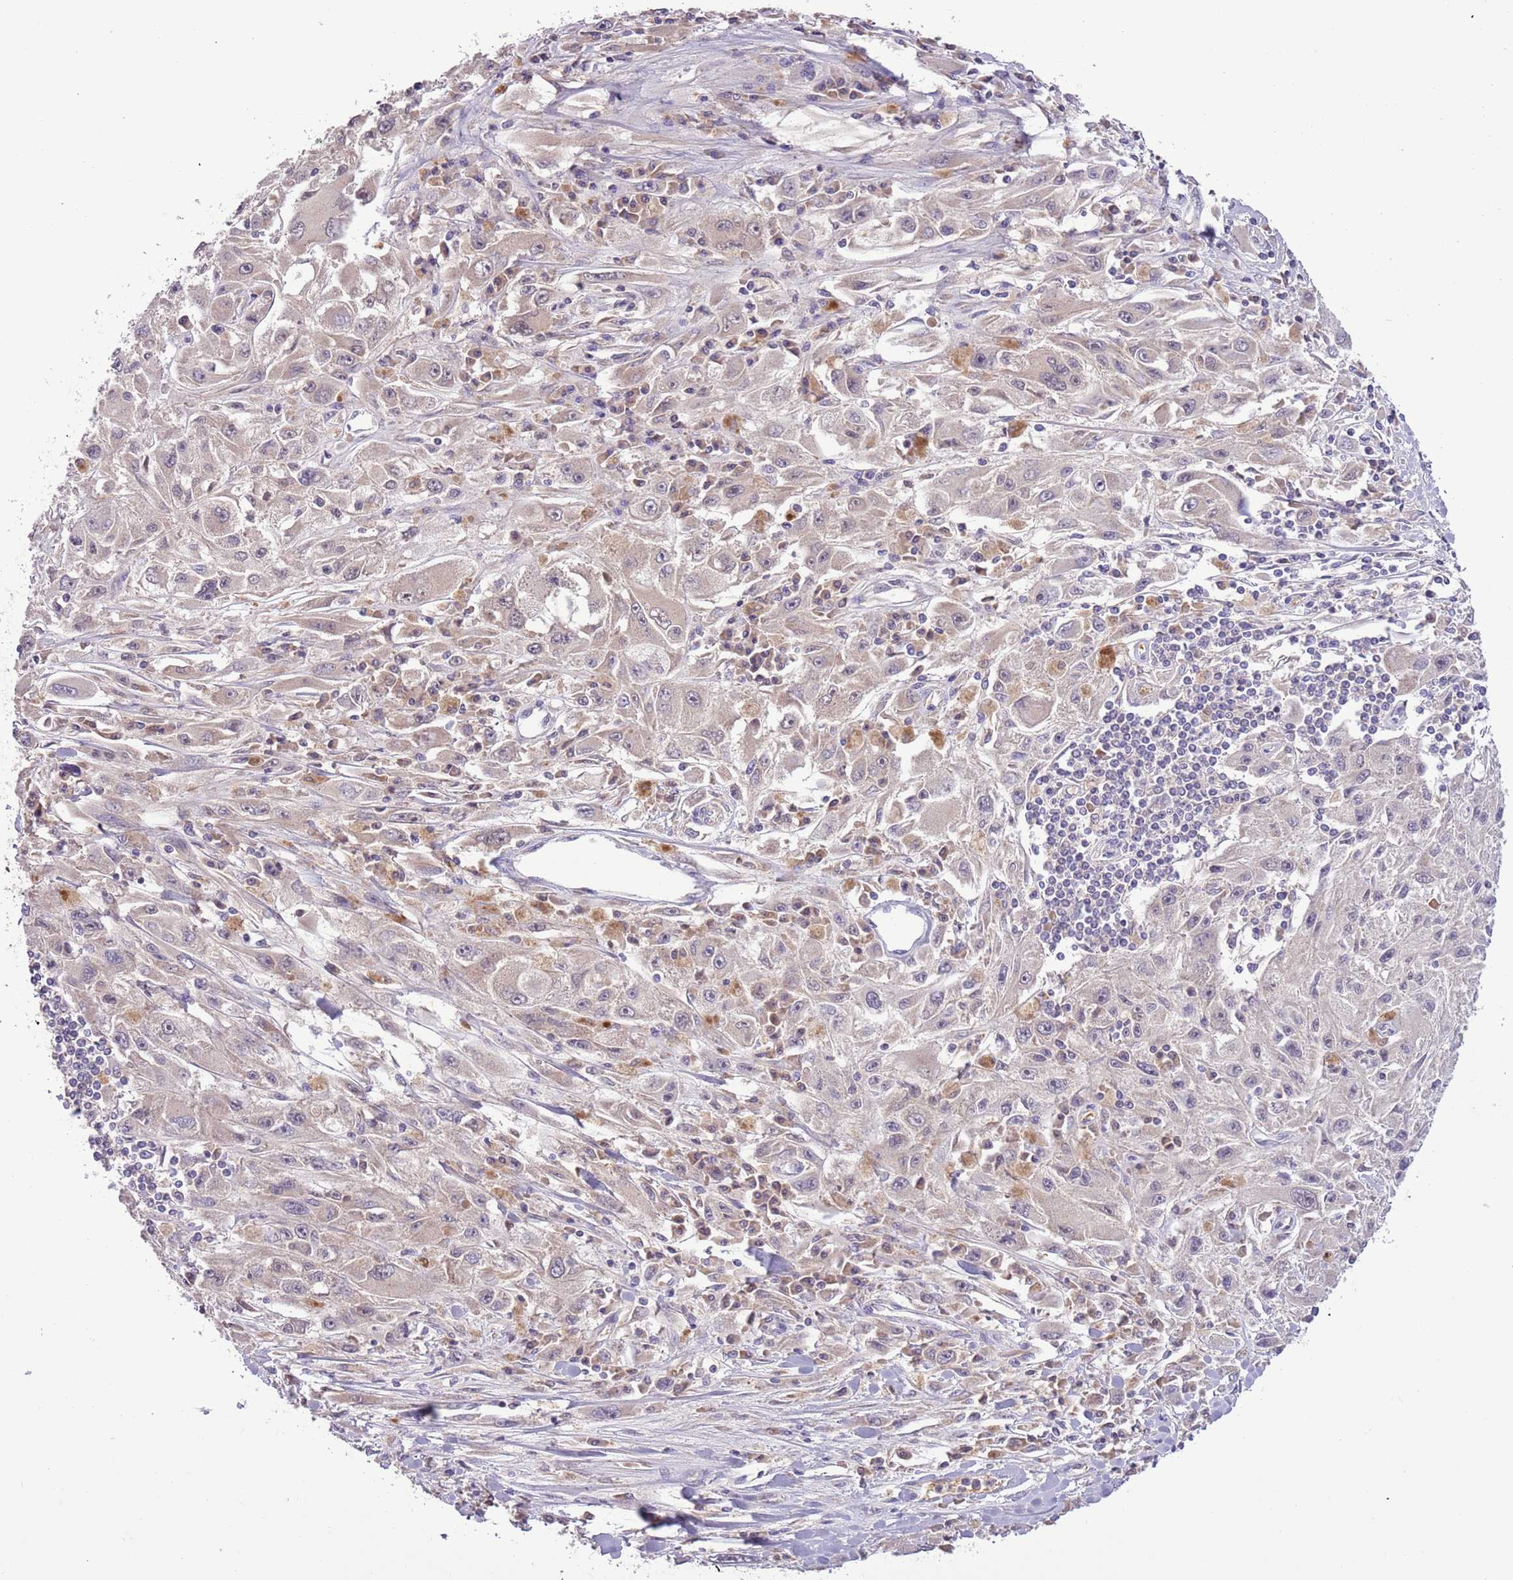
{"staining": {"intensity": "weak", "quantity": "<25%", "location": "cytoplasmic/membranous"}, "tissue": "melanoma", "cell_type": "Tumor cells", "image_type": "cancer", "snomed": [{"axis": "morphology", "description": "Malignant melanoma, Metastatic site"}, {"axis": "topography", "description": "Skin"}], "caption": "A histopathology image of human melanoma is negative for staining in tumor cells.", "gene": "SHROOM3", "patient": {"sex": "male", "age": 53}}